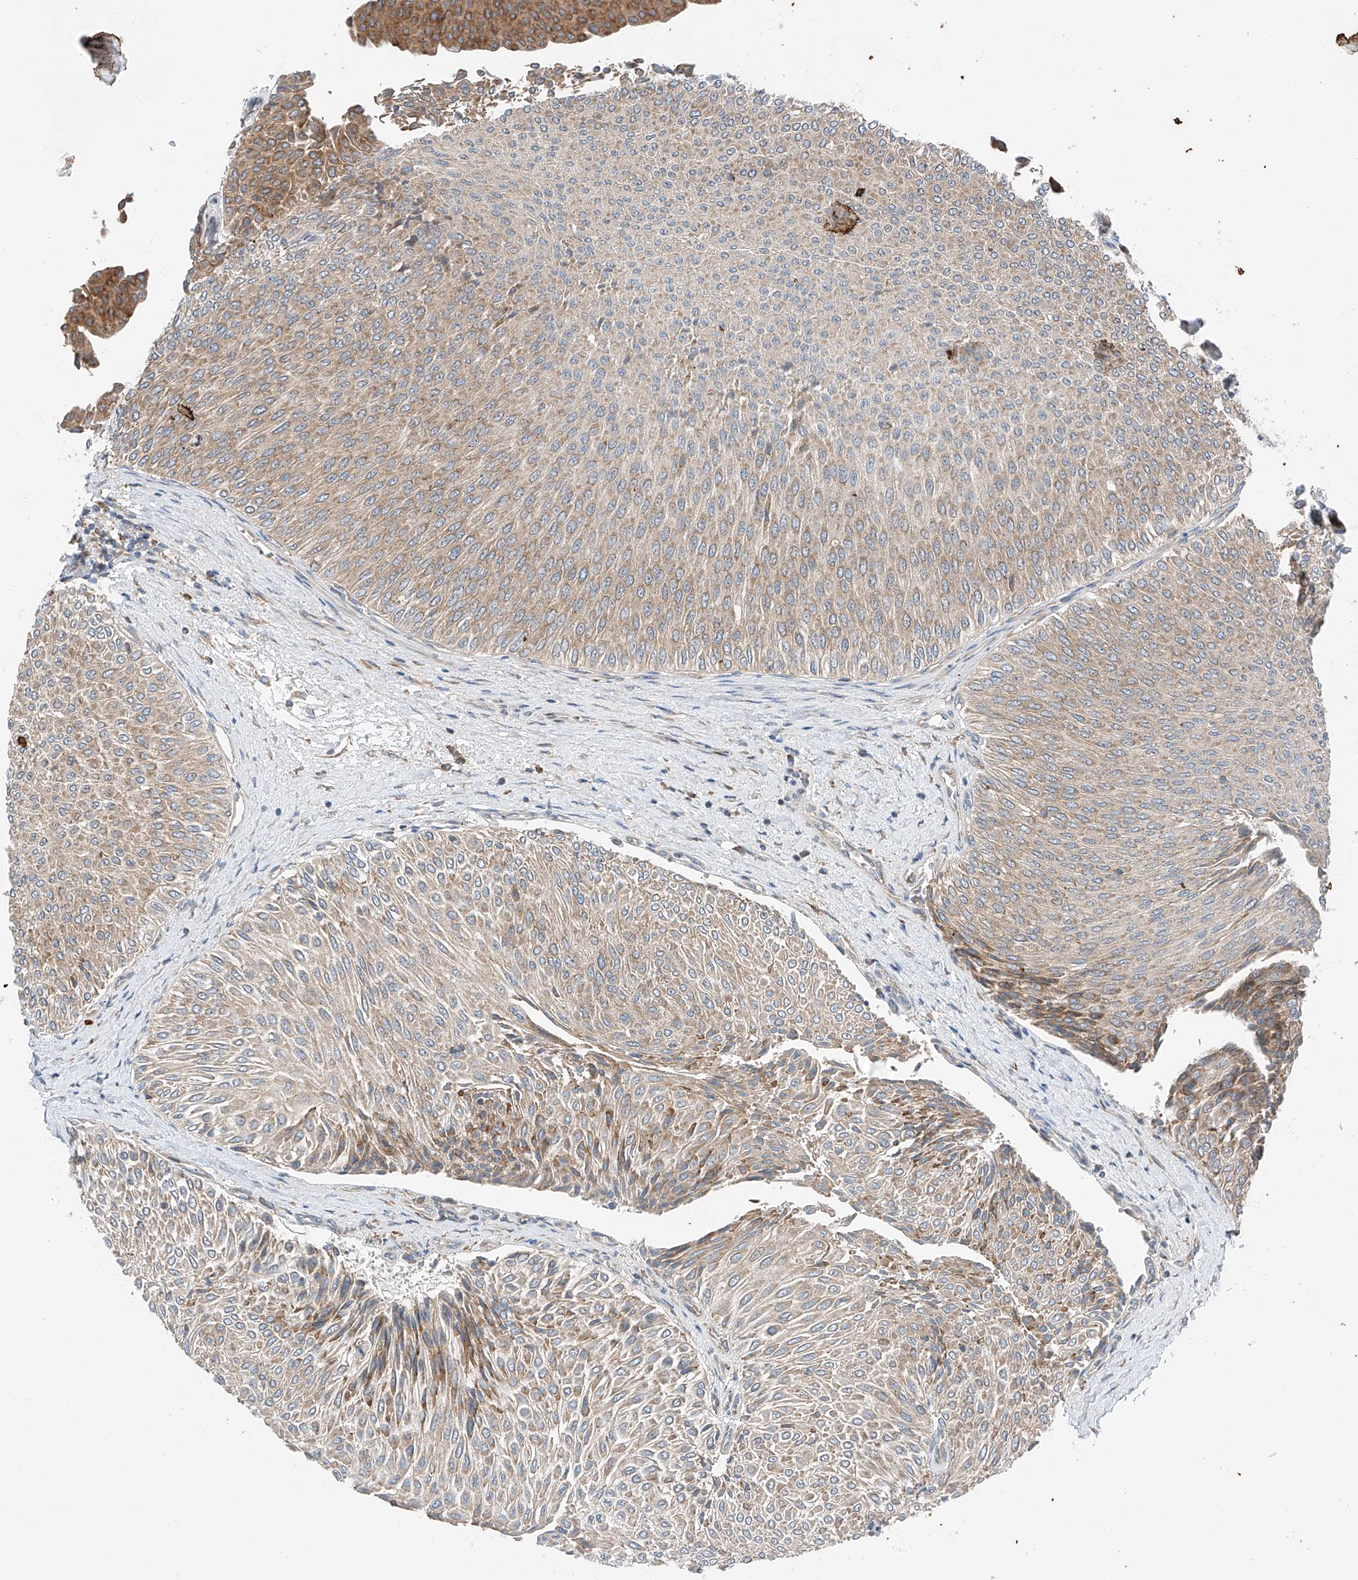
{"staining": {"intensity": "moderate", "quantity": ">75%", "location": "cytoplasmic/membranous"}, "tissue": "urothelial cancer", "cell_type": "Tumor cells", "image_type": "cancer", "snomed": [{"axis": "morphology", "description": "Urothelial carcinoma, Low grade"}, {"axis": "topography", "description": "Urinary bladder"}], "caption": "Human urothelial cancer stained for a protein (brown) exhibits moderate cytoplasmic/membranous positive positivity in about >75% of tumor cells.", "gene": "ZC3H15", "patient": {"sex": "male", "age": 78}}